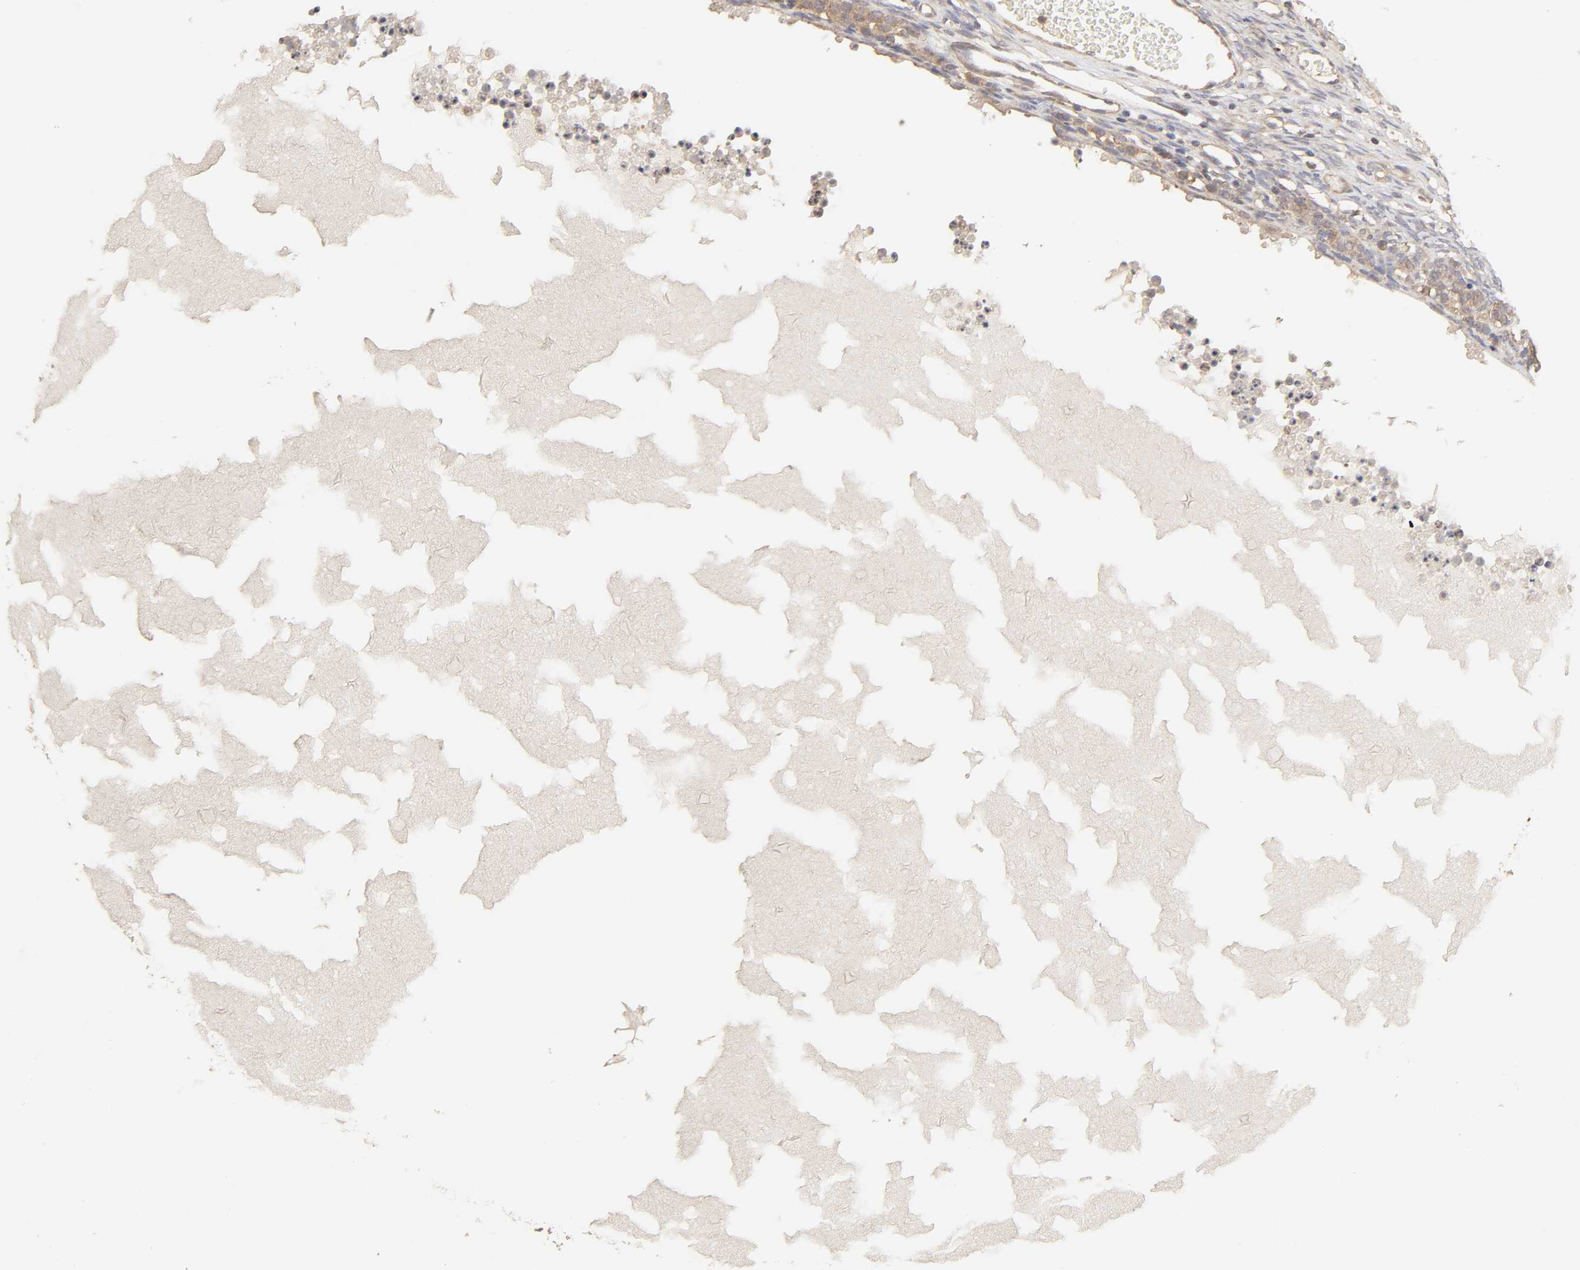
{"staining": {"intensity": "weak", "quantity": ">75%", "location": "cytoplasmic/membranous"}, "tissue": "ovary", "cell_type": "Follicle cells", "image_type": "normal", "snomed": [{"axis": "morphology", "description": "Normal tissue, NOS"}, {"axis": "topography", "description": "Ovary"}], "caption": "Immunohistochemistry of benign ovary reveals low levels of weak cytoplasmic/membranous positivity in approximately >75% of follicle cells. The staining was performed using DAB (3,3'-diaminobenzidine), with brown indicating positive protein expression. Nuclei are stained blue with hematoxylin.", "gene": "AP1G2", "patient": {"sex": "female", "age": 35}}